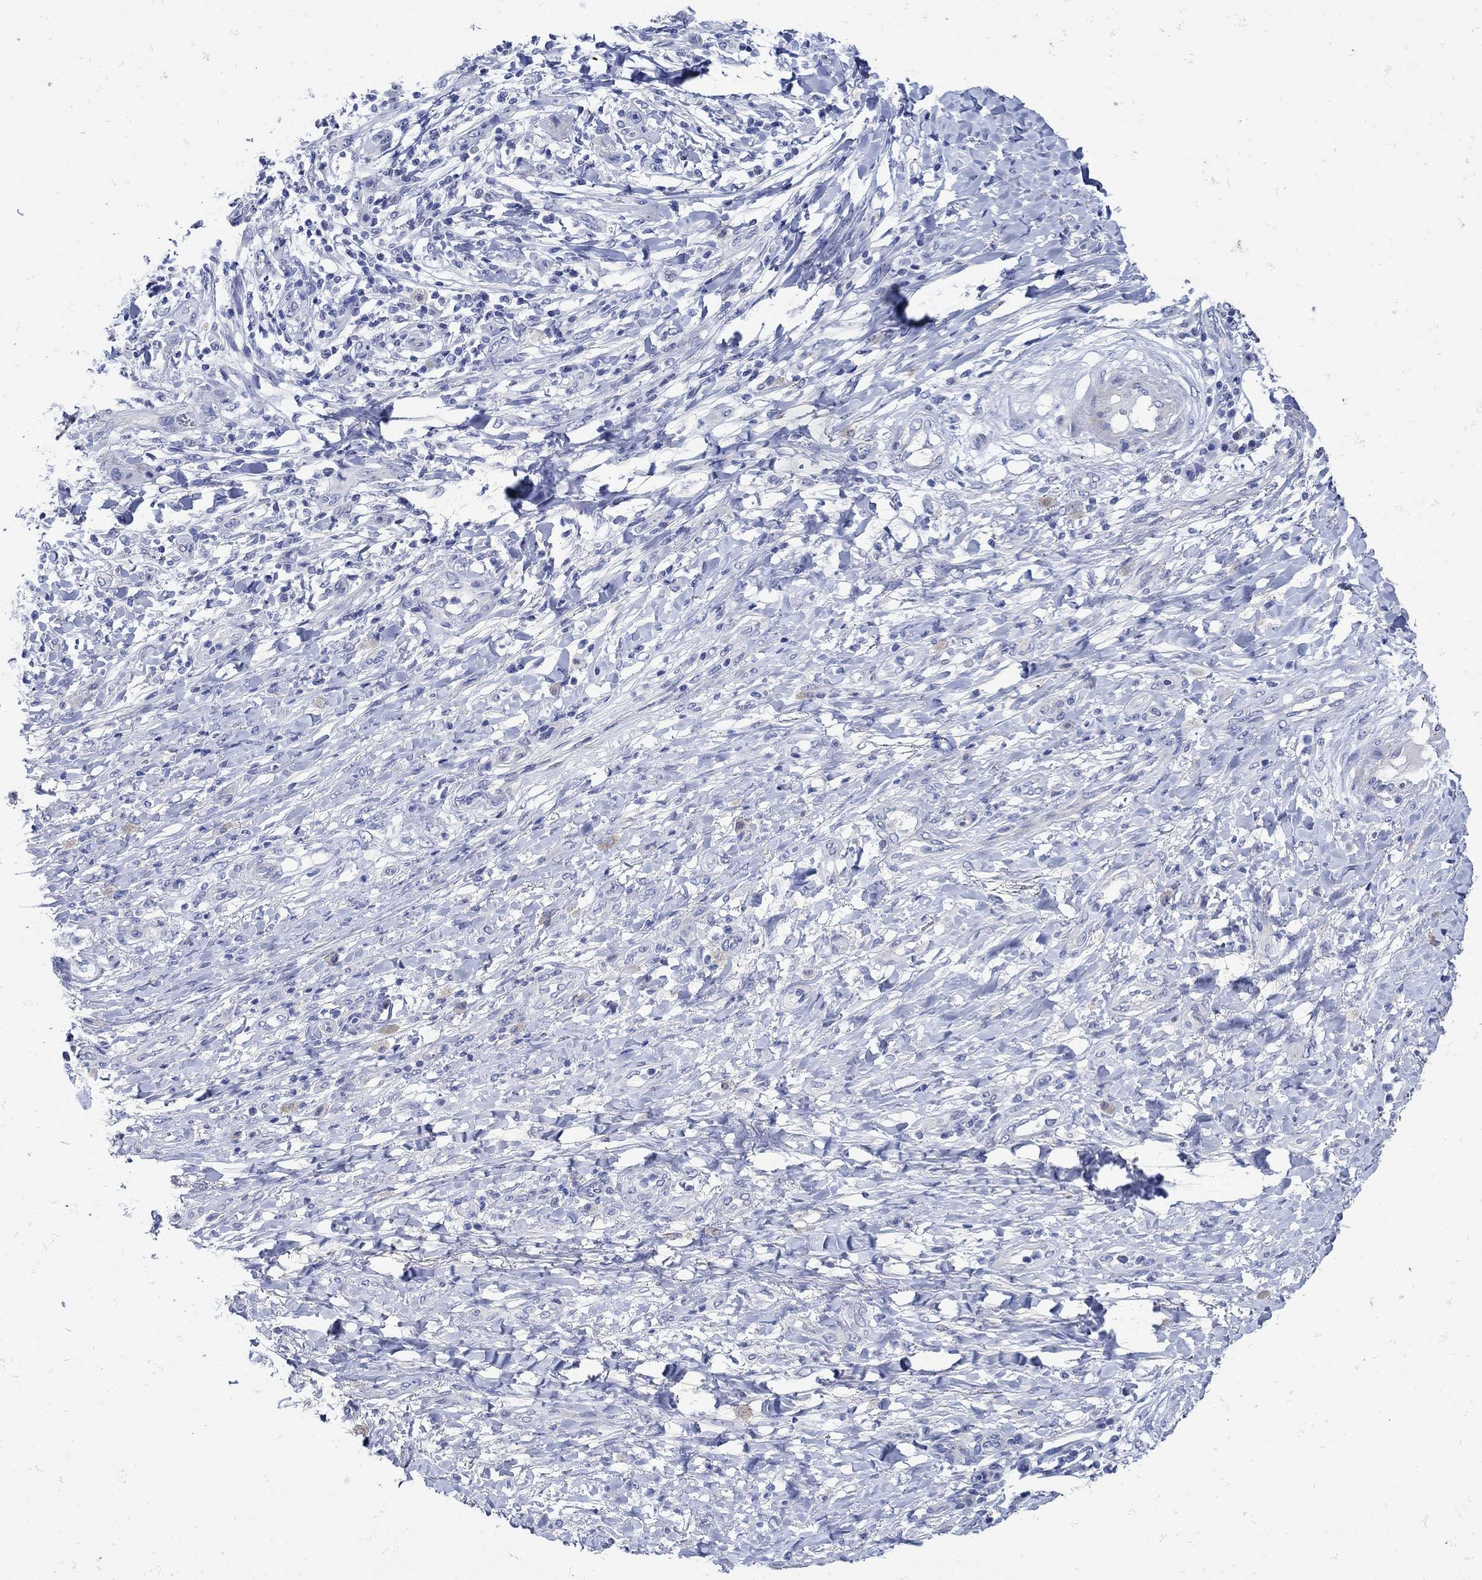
{"staining": {"intensity": "weak", "quantity": "<25%", "location": "cytoplasmic/membranous"}, "tissue": "skin cancer", "cell_type": "Tumor cells", "image_type": "cancer", "snomed": [{"axis": "morphology", "description": "Squamous cell carcinoma, NOS"}, {"axis": "topography", "description": "Skin"}], "caption": "This is a histopathology image of IHC staining of squamous cell carcinoma (skin), which shows no staining in tumor cells.", "gene": "NOS1", "patient": {"sex": "male", "age": 62}}